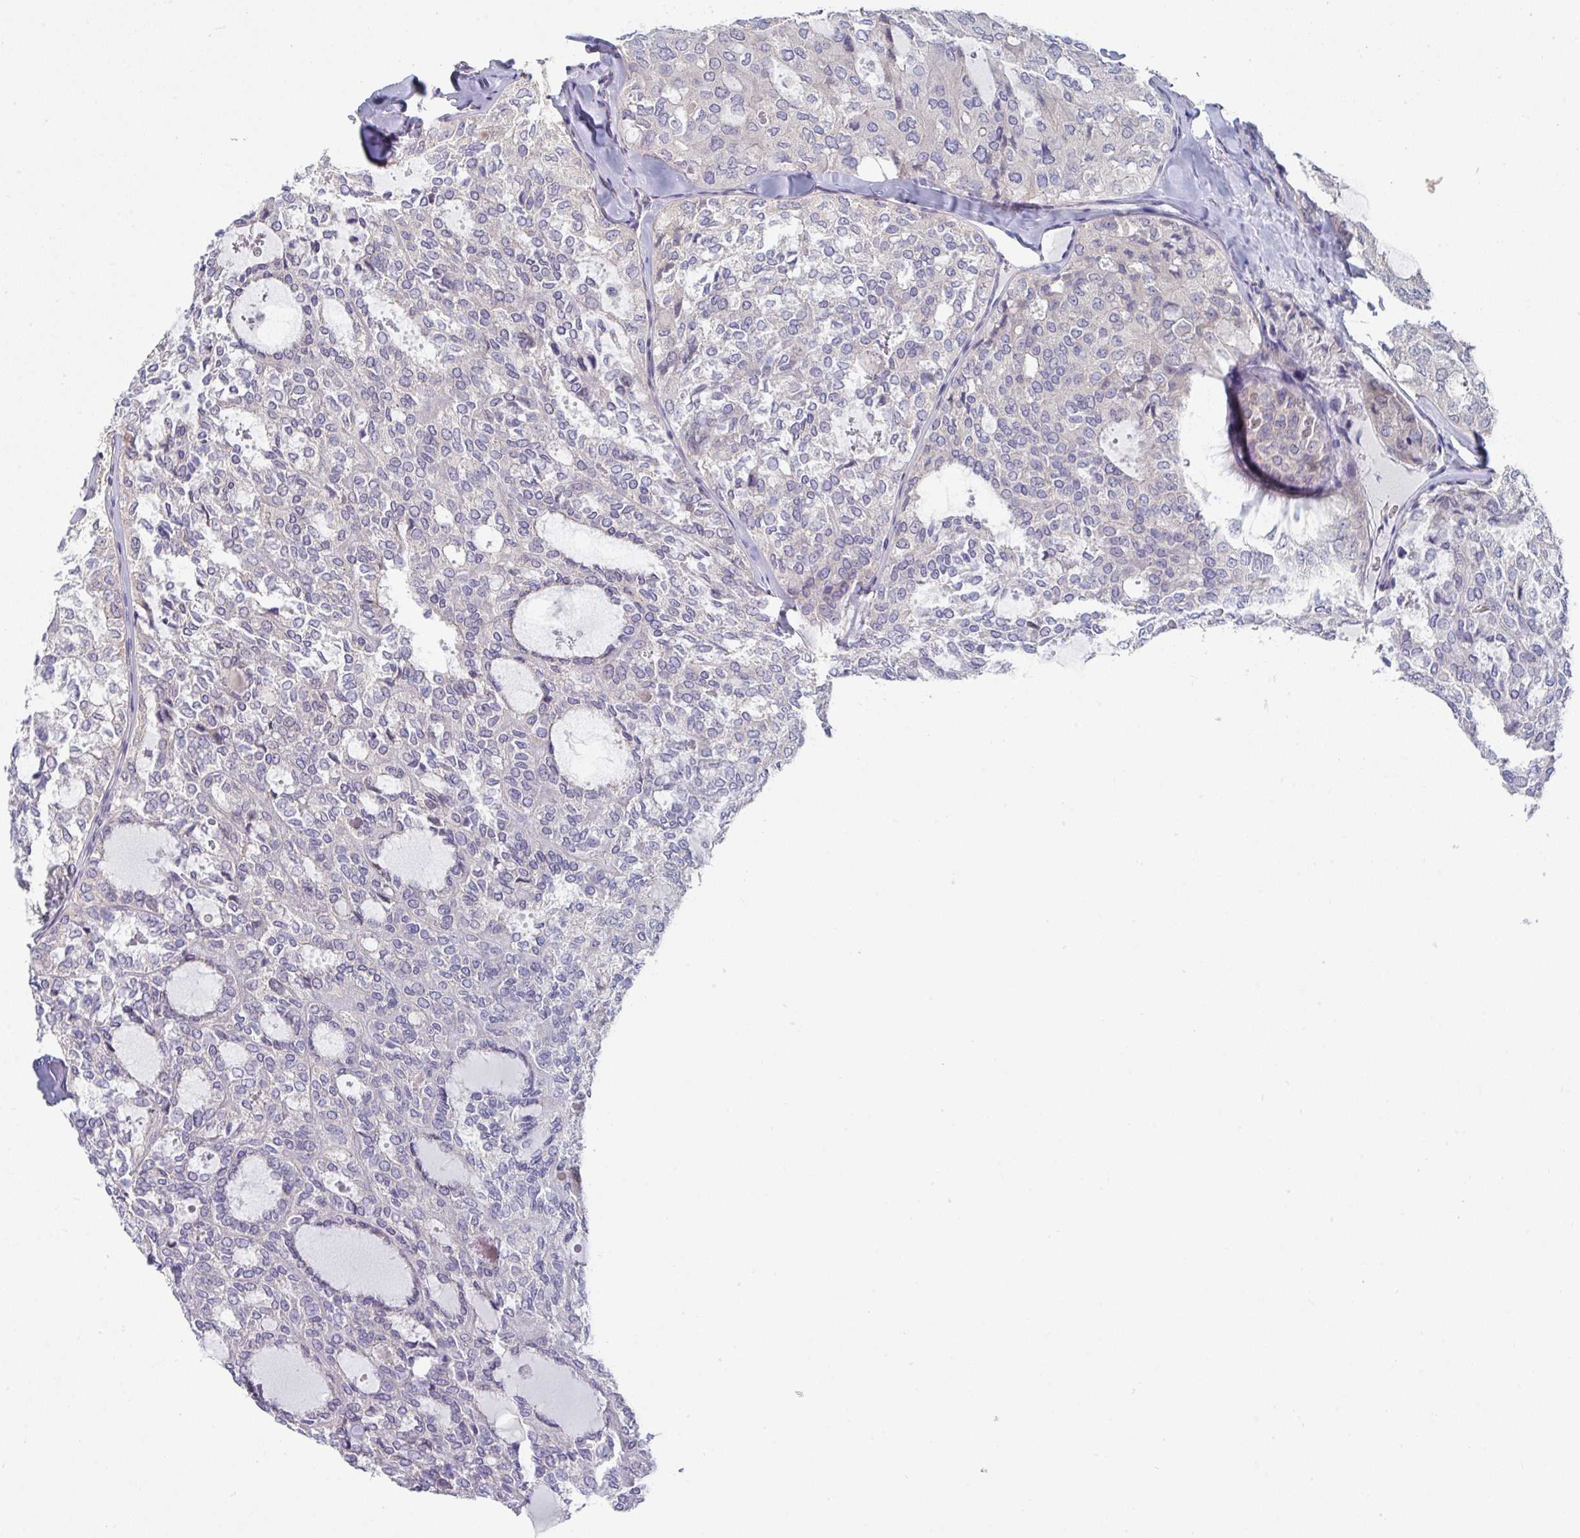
{"staining": {"intensity": "negative", "quantity": "none", "location": "none"}, "tissue": "thyroid cancer", "cell_type": "Tumor cells", "image_type": "cancer", "snomed": [{"axis": "morphology", "description": "Follicular adenoma carcinoma, NOS"}, {"axis": "topography", "description": "Thyroid gland"}], "caption": "Thyroid follicular adenoma carcinoma stained for a protein using IHC shows no staining tumor cells.", "gene": "TMED5", "patient": {"sex": "male", "age": 75}}